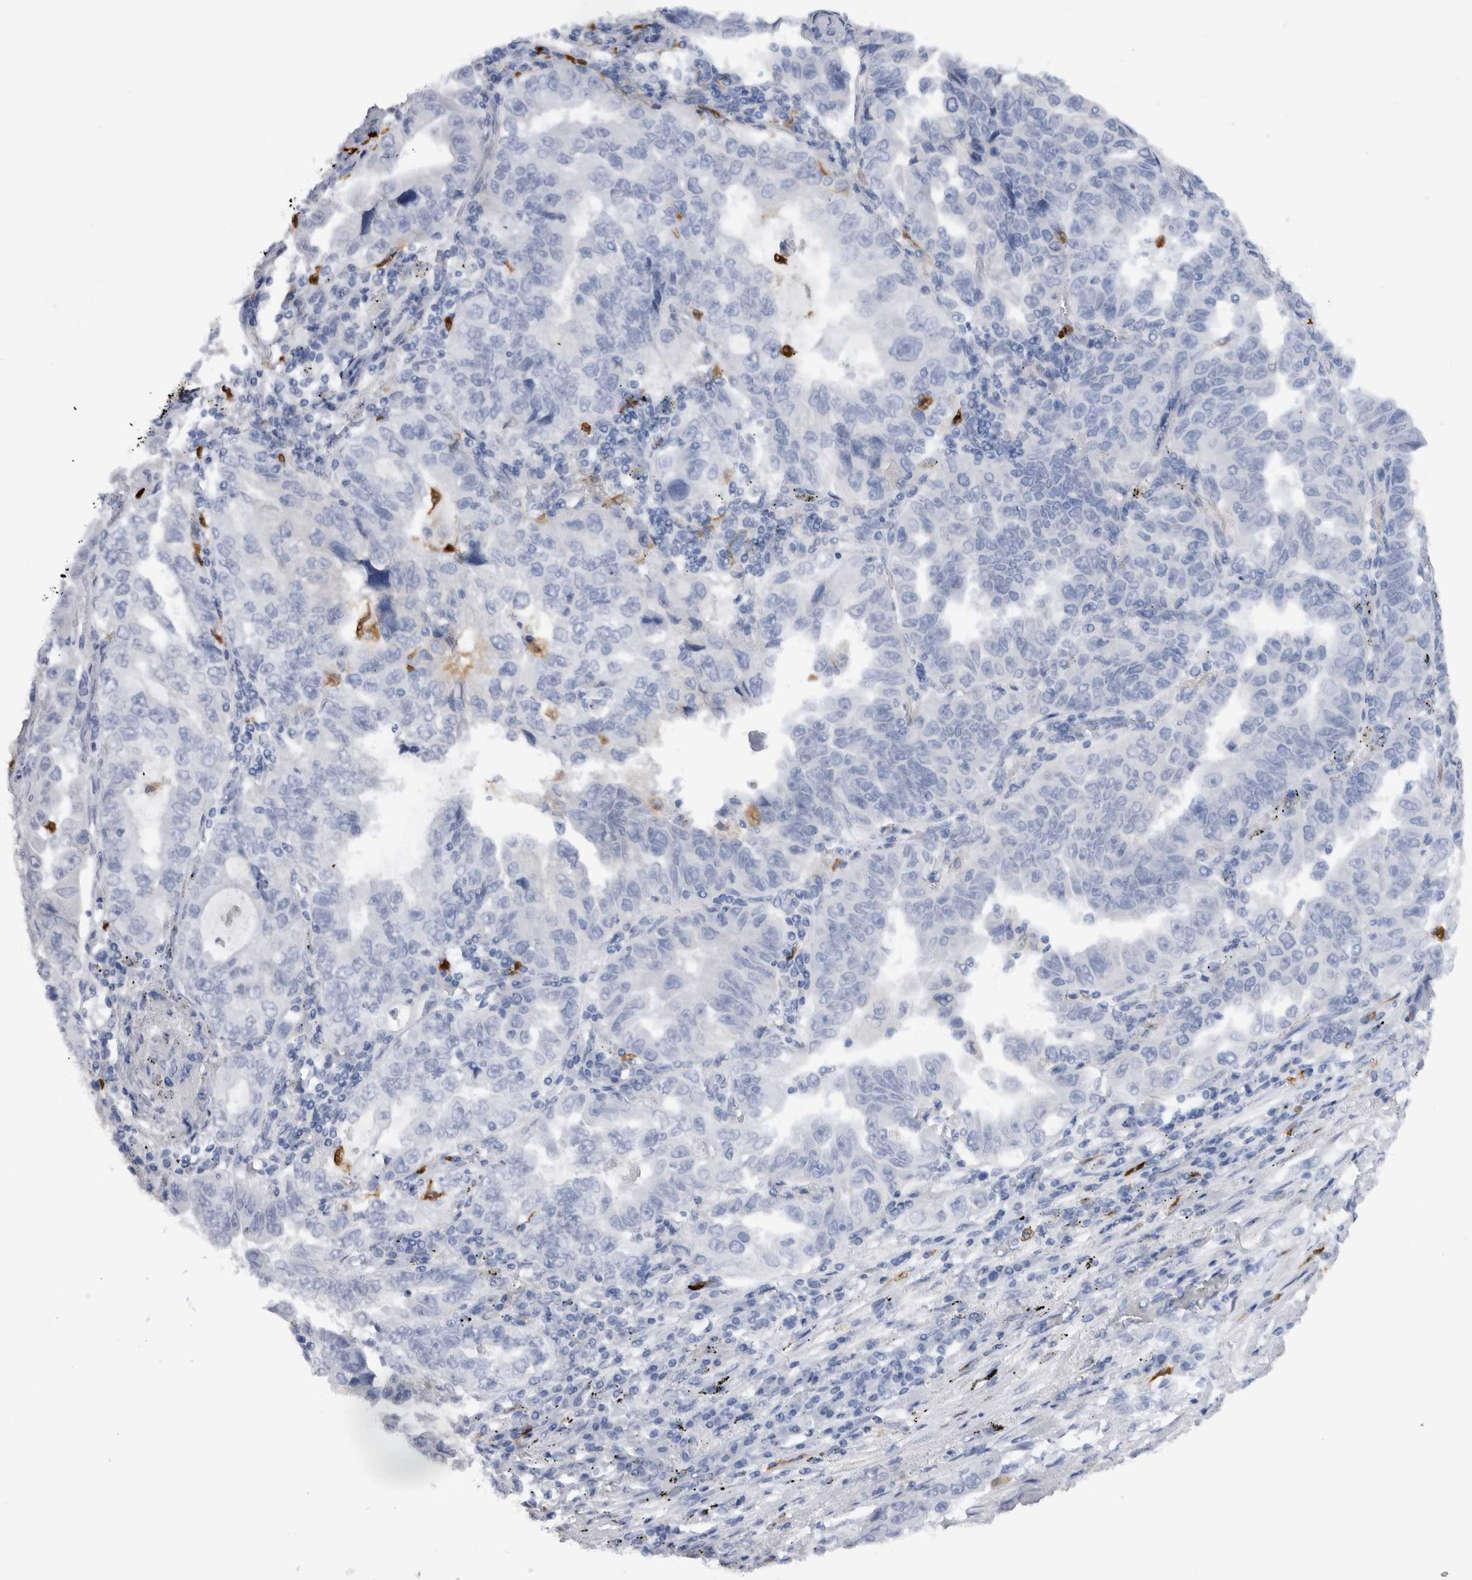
{"staining": {"intensity": "negative", "quantity": "none", "location": "none"}, "tissue": "lung cancer", "cell_type": "Tumor cells", "image_type": "cancer", "snomed": [{"axis": "morphology", "description": "Adenocarcinoma, NOS"}, {"axis": "topography", "description": "Lung"}], "caption": "A high-resolution photomicrograph shows immunohistochemistry (IHC) staining of lung cancer (adenocarcinoma), which displays no significant expression in tumor cells.", "gene": "S100A8", "patient": {"sex": "female", "age": 51}}